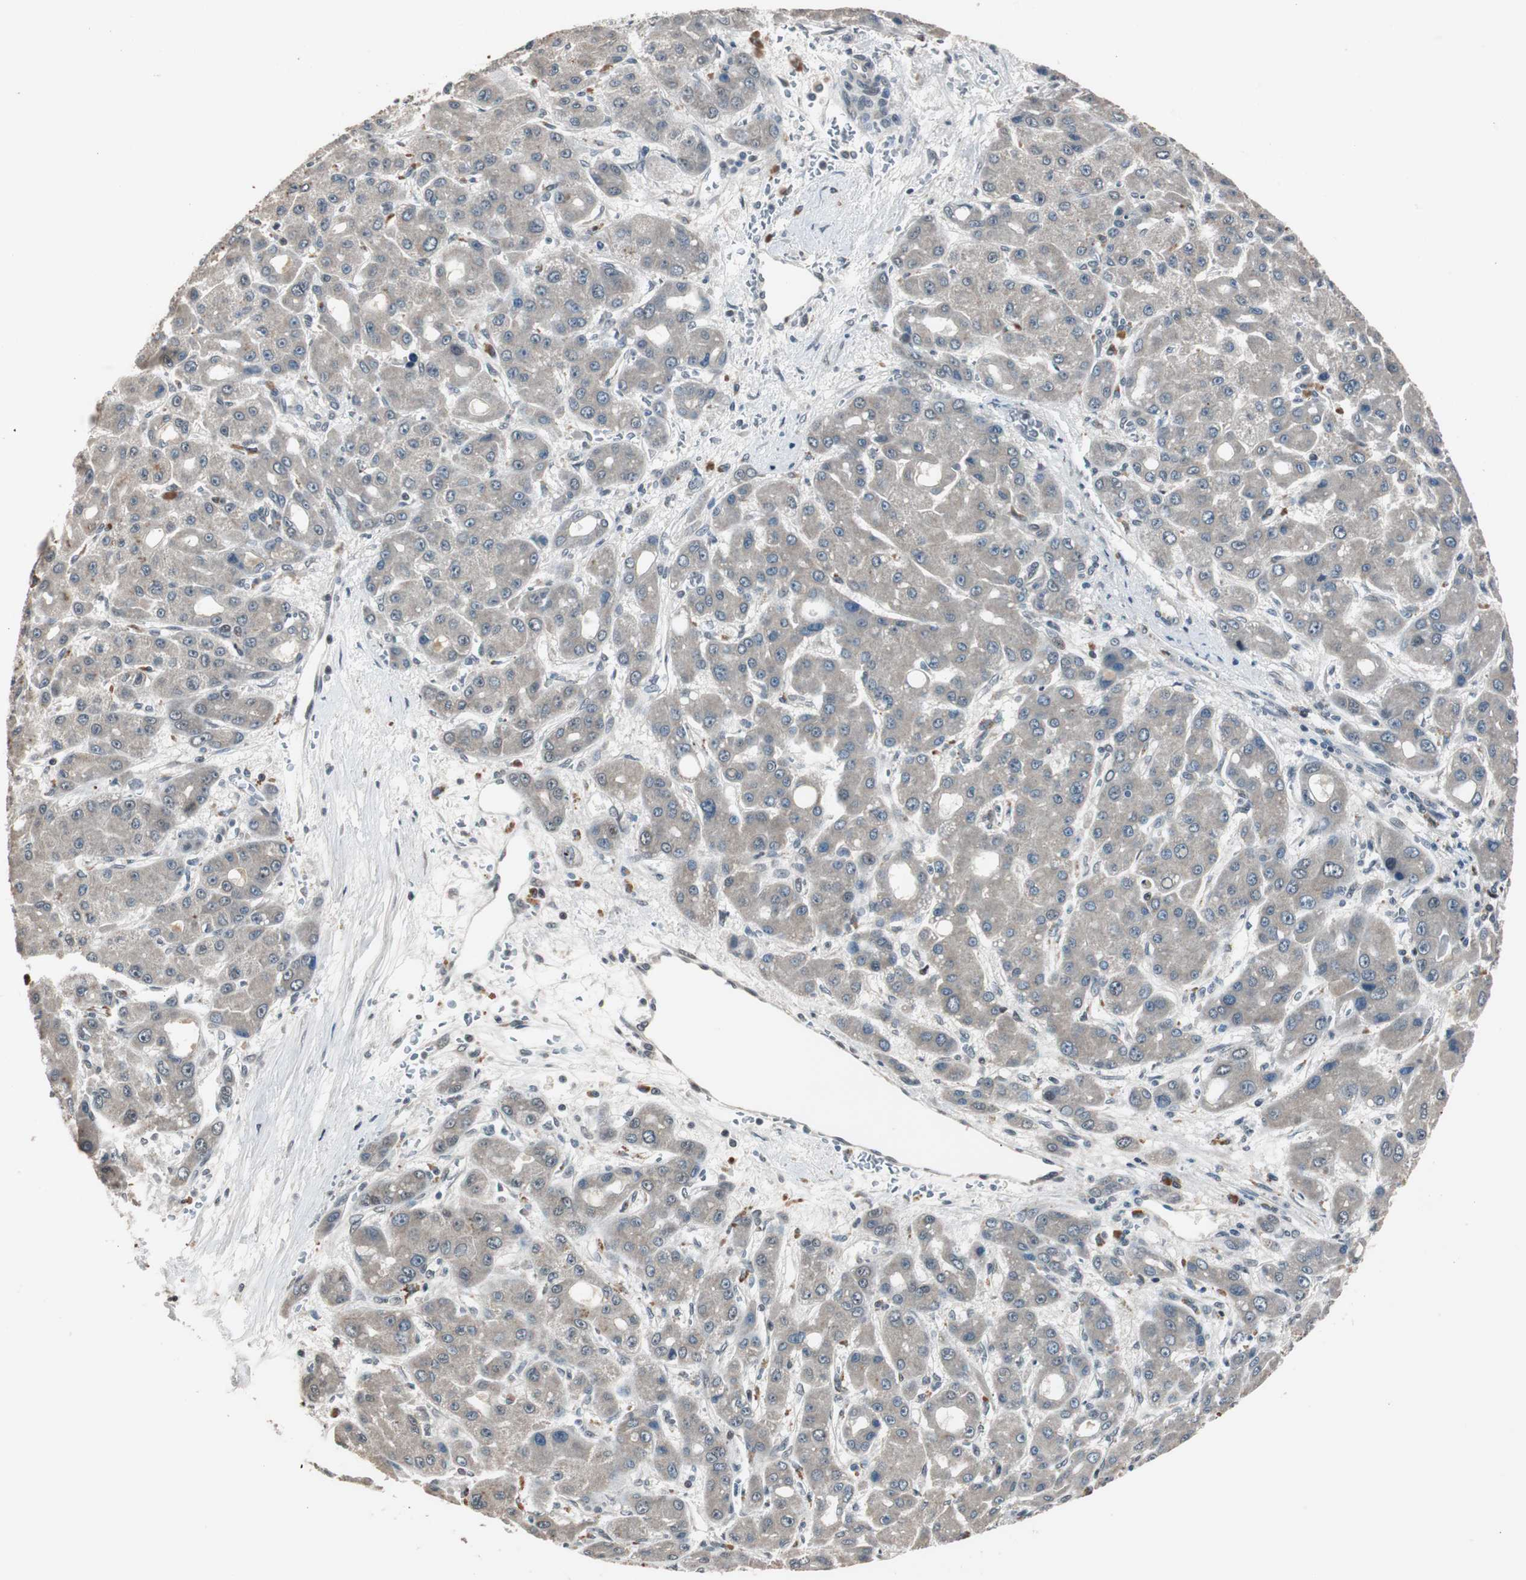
{"staining": {"intensity": "negative", "quantity": "none", "location": "none"}, "tissue": "liver cancer", "cell_type": "Tumor cells", "image_type": "cancer", "snomed": [{"axis": "morphology", "description": "Carcinoma, Hepatocellular, NOS"}, {"axis": "topography", "description": "Liver"}], "caption": "The immunohistochemistry (IHC) image has no significant staining in tumor cells of hepatocellular carcinoma (liver) tissue.", "gene": "BOLA1", "patient": {"sex": "male", "age": 55}}